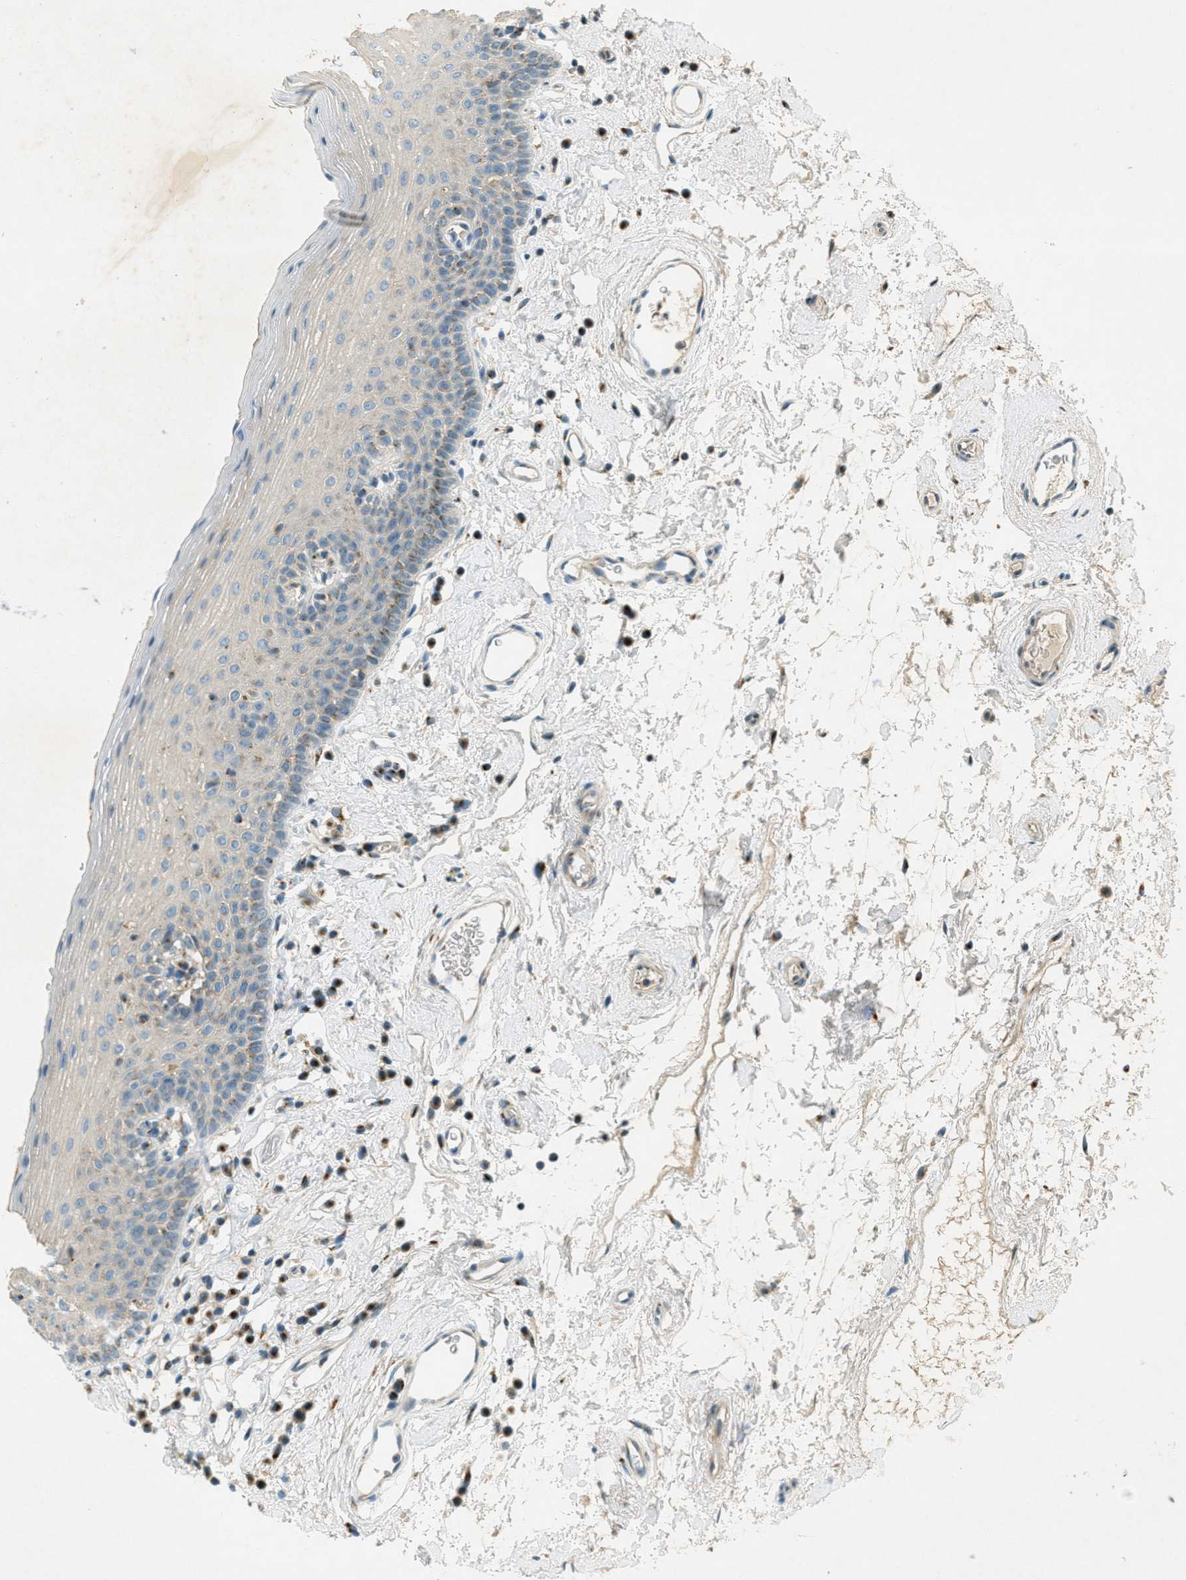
{"staining": {"intensity": "moderate", "quantity": "<25%", "location": "cytoplasmic/membranous"}, "tissue": "oral mucosa", "cell_type": "Squamous epithelial cells", "image_type": "normal", "snomed": [{"axis": "morphology", "description": "Normal tissue, NOS"}, {"axis": "topography", "description": "Oral tissue"}], "caption": "Benign oral mucosa reveals moderate cytoplasmic/membranous staining in approximately <25% of squamous epithelial cells Immunohistochemistry (ihc) stains the protein in brown and the nuclei are stained blue..", "gene": "NUDT4B", "patient": {"sex": "male", "age": 66}}